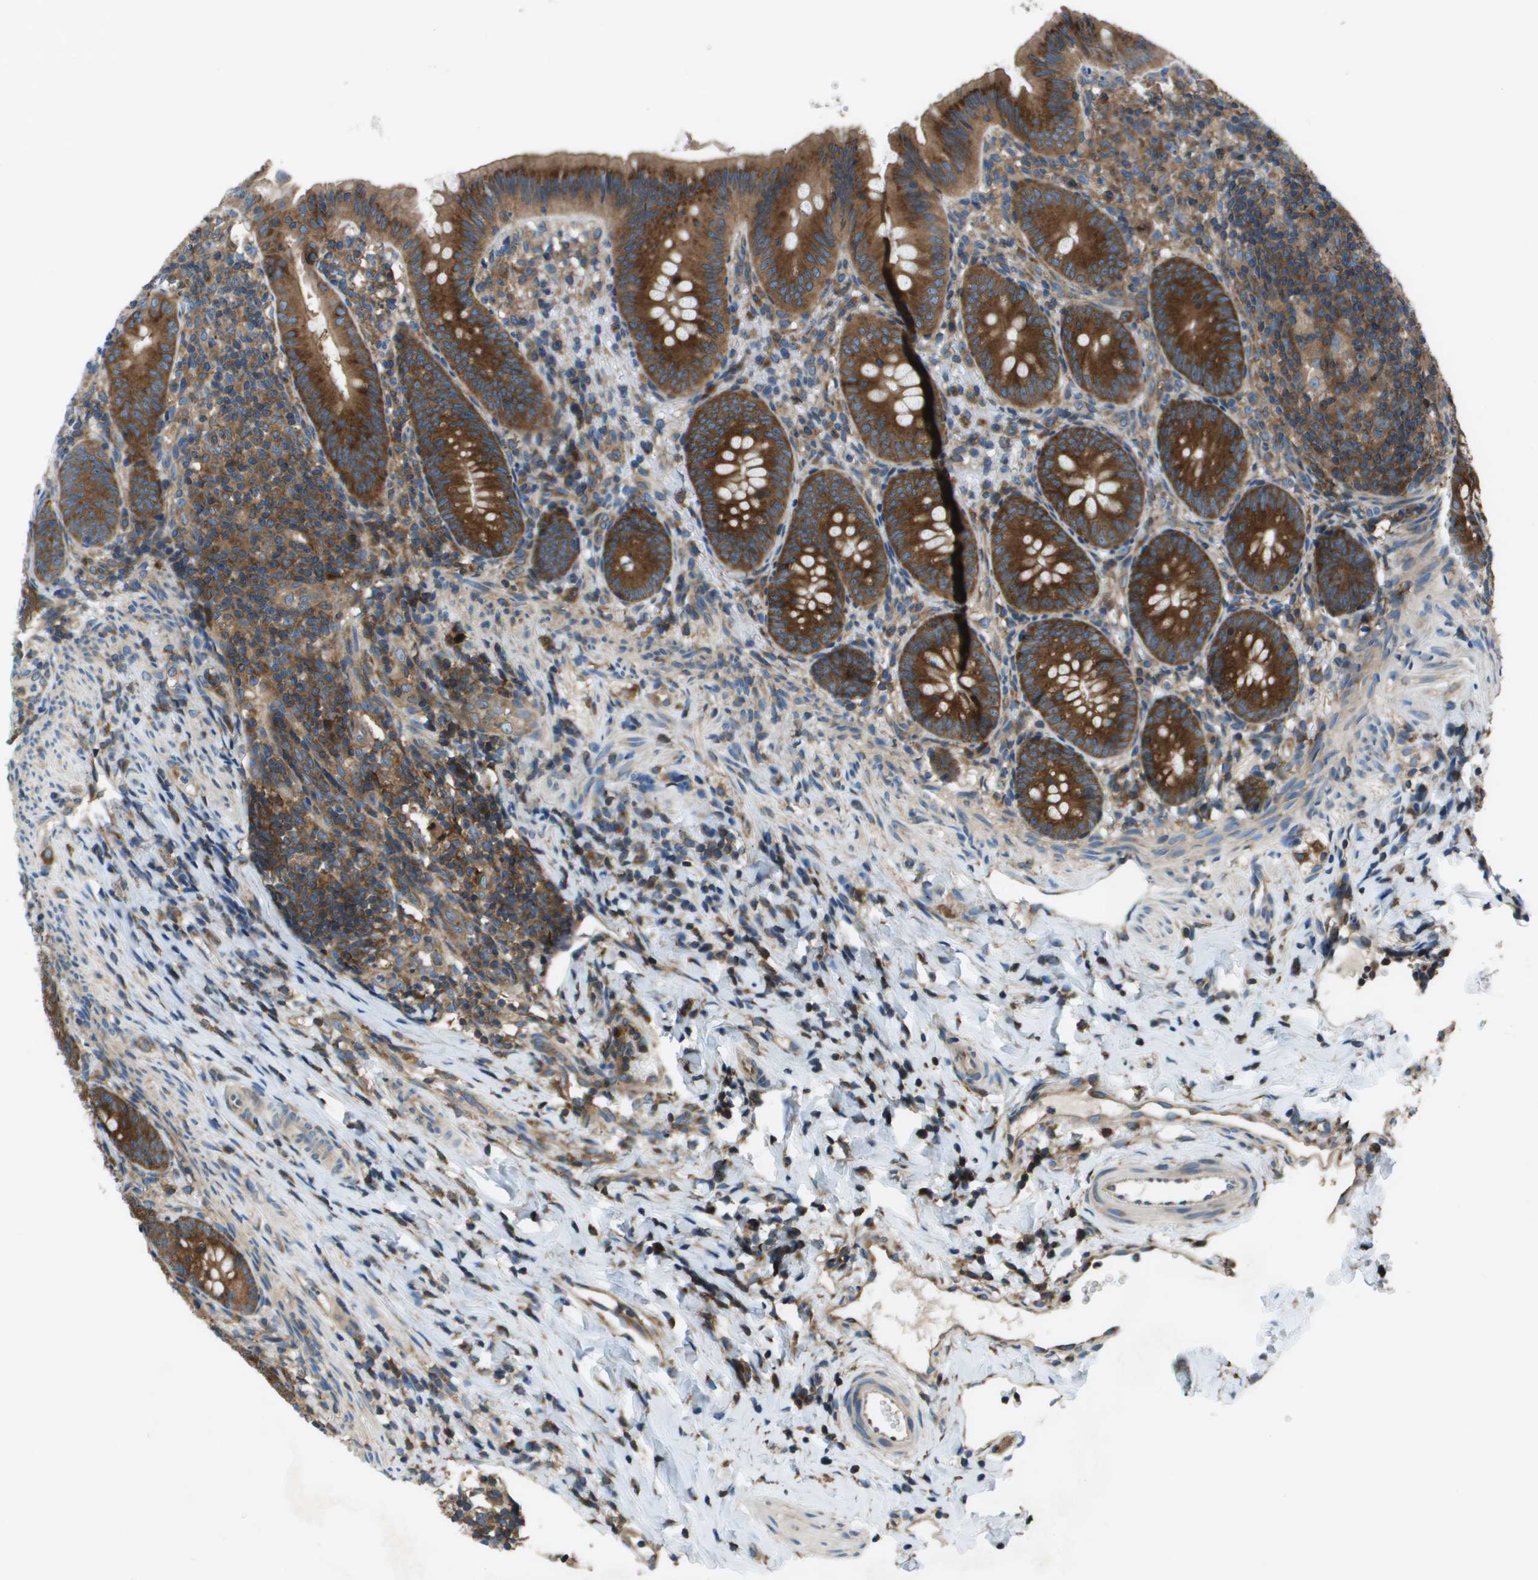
{"staining": {"intensity": "strong", "quantity": ">75%", "location": "cytoplasmic/membranous"}, "tissue": "appendix", "cell_type": "Glandular cells", "image_type": "normal", "snomed": [{"axis": "morphology", "description": "Normal tissue, NOS"}, {"axis": "topography", "description": "Appendix"}], "caption": "The immunohistochemical stain highlights strong cytoplasmic/membranous staining in glandular cells of normal appendix.", "gene": "ARFGAP2", "patient": {"sex": "male", "age": 1}}